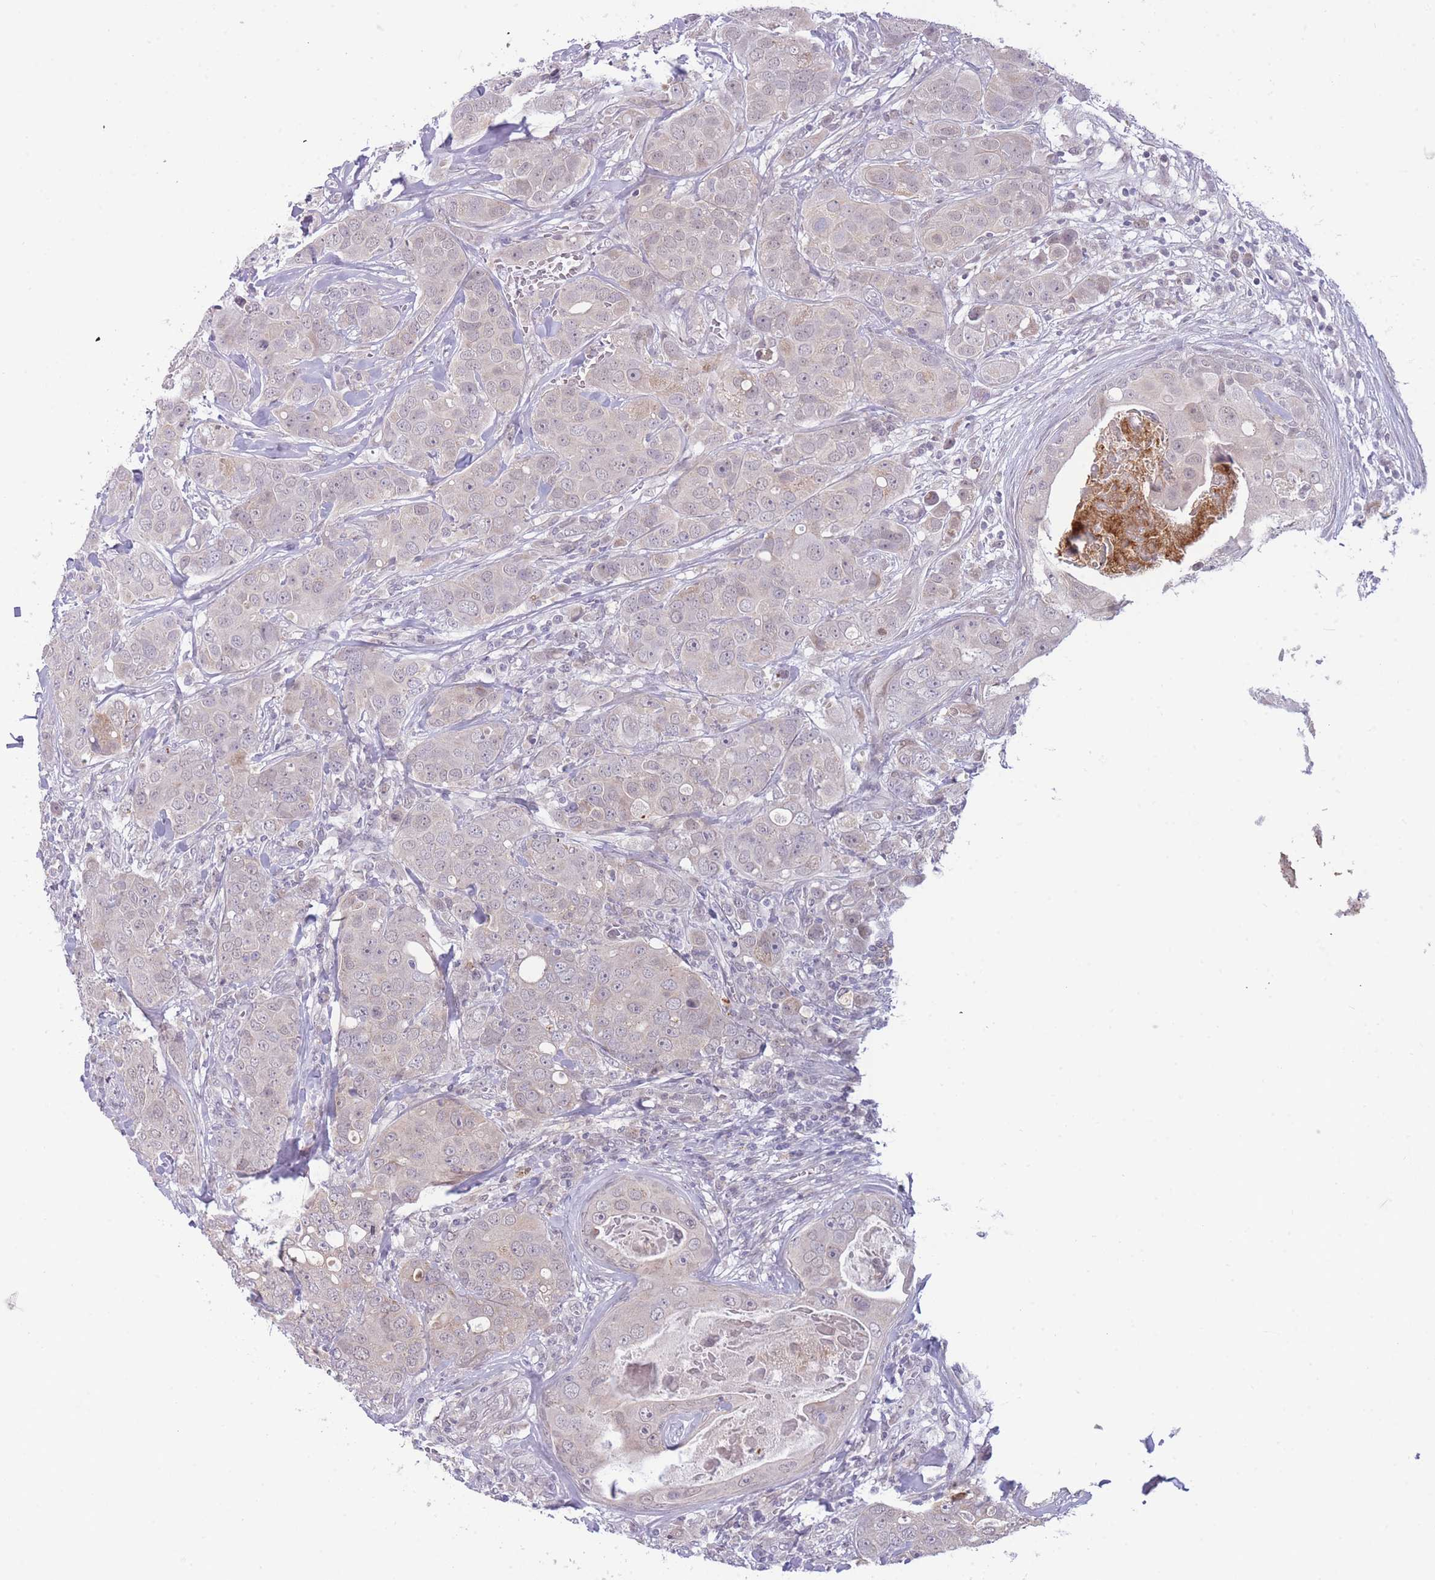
{"staining": {"intensity": "negative", "quantity": "none", "location": "none"}, "tissue": "breast cancer", "cell_type": "Tumor cells", "image_type": "cancer", "snomed": [{"axis": "morphology", "description": "Duct carcinoma"}, {"axis": "topography", "description": "Breast"}], "caption": "Immunohistochemistry photomicrograph of intraductal carcinoma (breast) stained for a protein (brown), which demonstrates no expression in tumor cells.", "gene": "GOLGA6L25", "patient": {"sex": "female", "age": 43}}